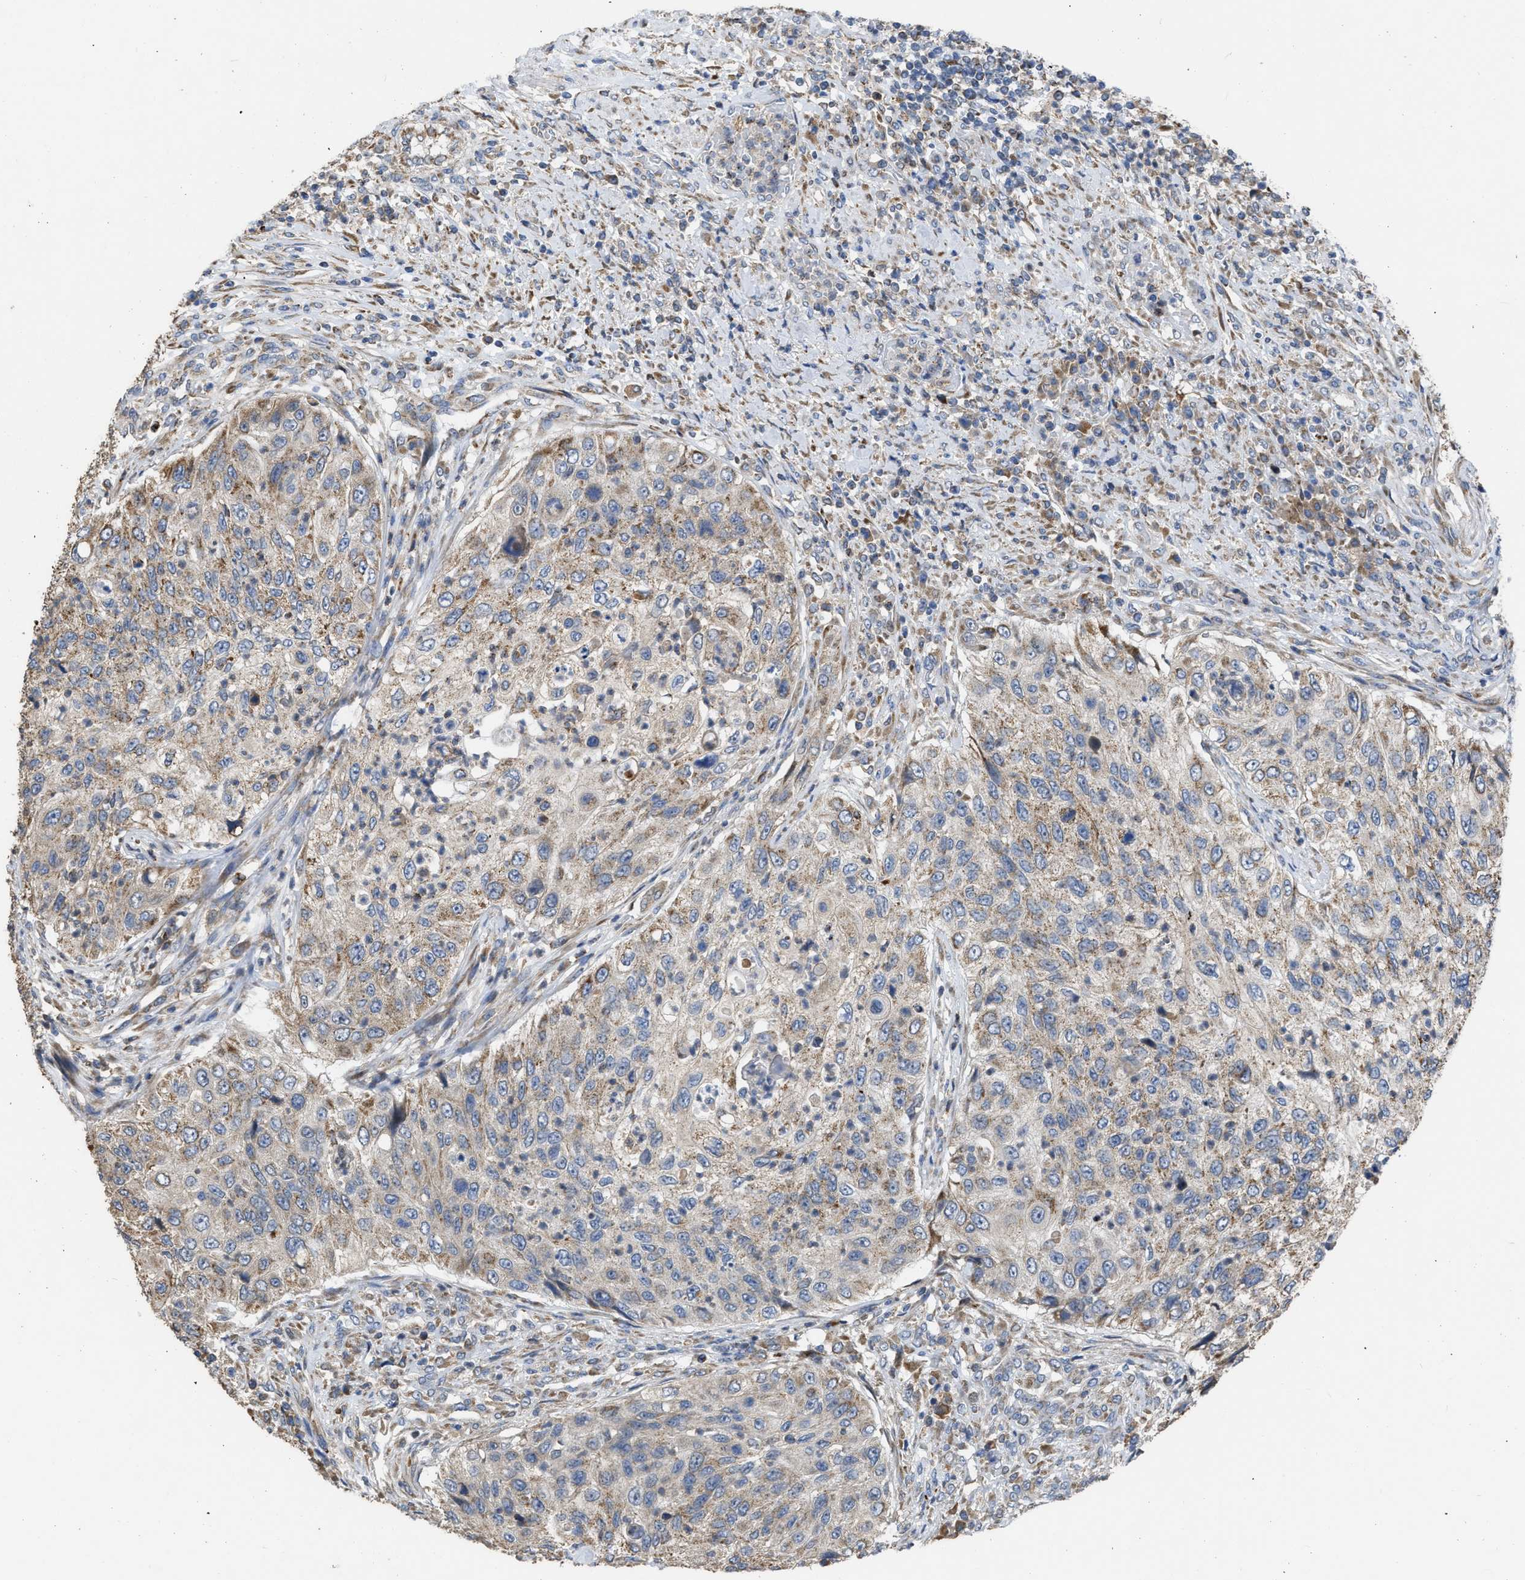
{"staining": {"intensity": "weak", "quantity": ">75%", "location": "cytoplasmic/membranous"}, "tissue": "urothelial cancer", "cell_type": "Tumor cells", "image_type": "cancer", "snomed": [{"axis": "morphology", "description": "Urothelial carcinoma, High grade"}, {"axis": "topography", "description": "Urinary bladder"}], "caption": "High-power microscopy captured an IHC image of high-grade urothelial carcinoma, revealing weak cytoplasmic/membranous staining in about >75% of tumor cells.", "gene": "AK2", "patient": {"sex": "female", "age": 60}}